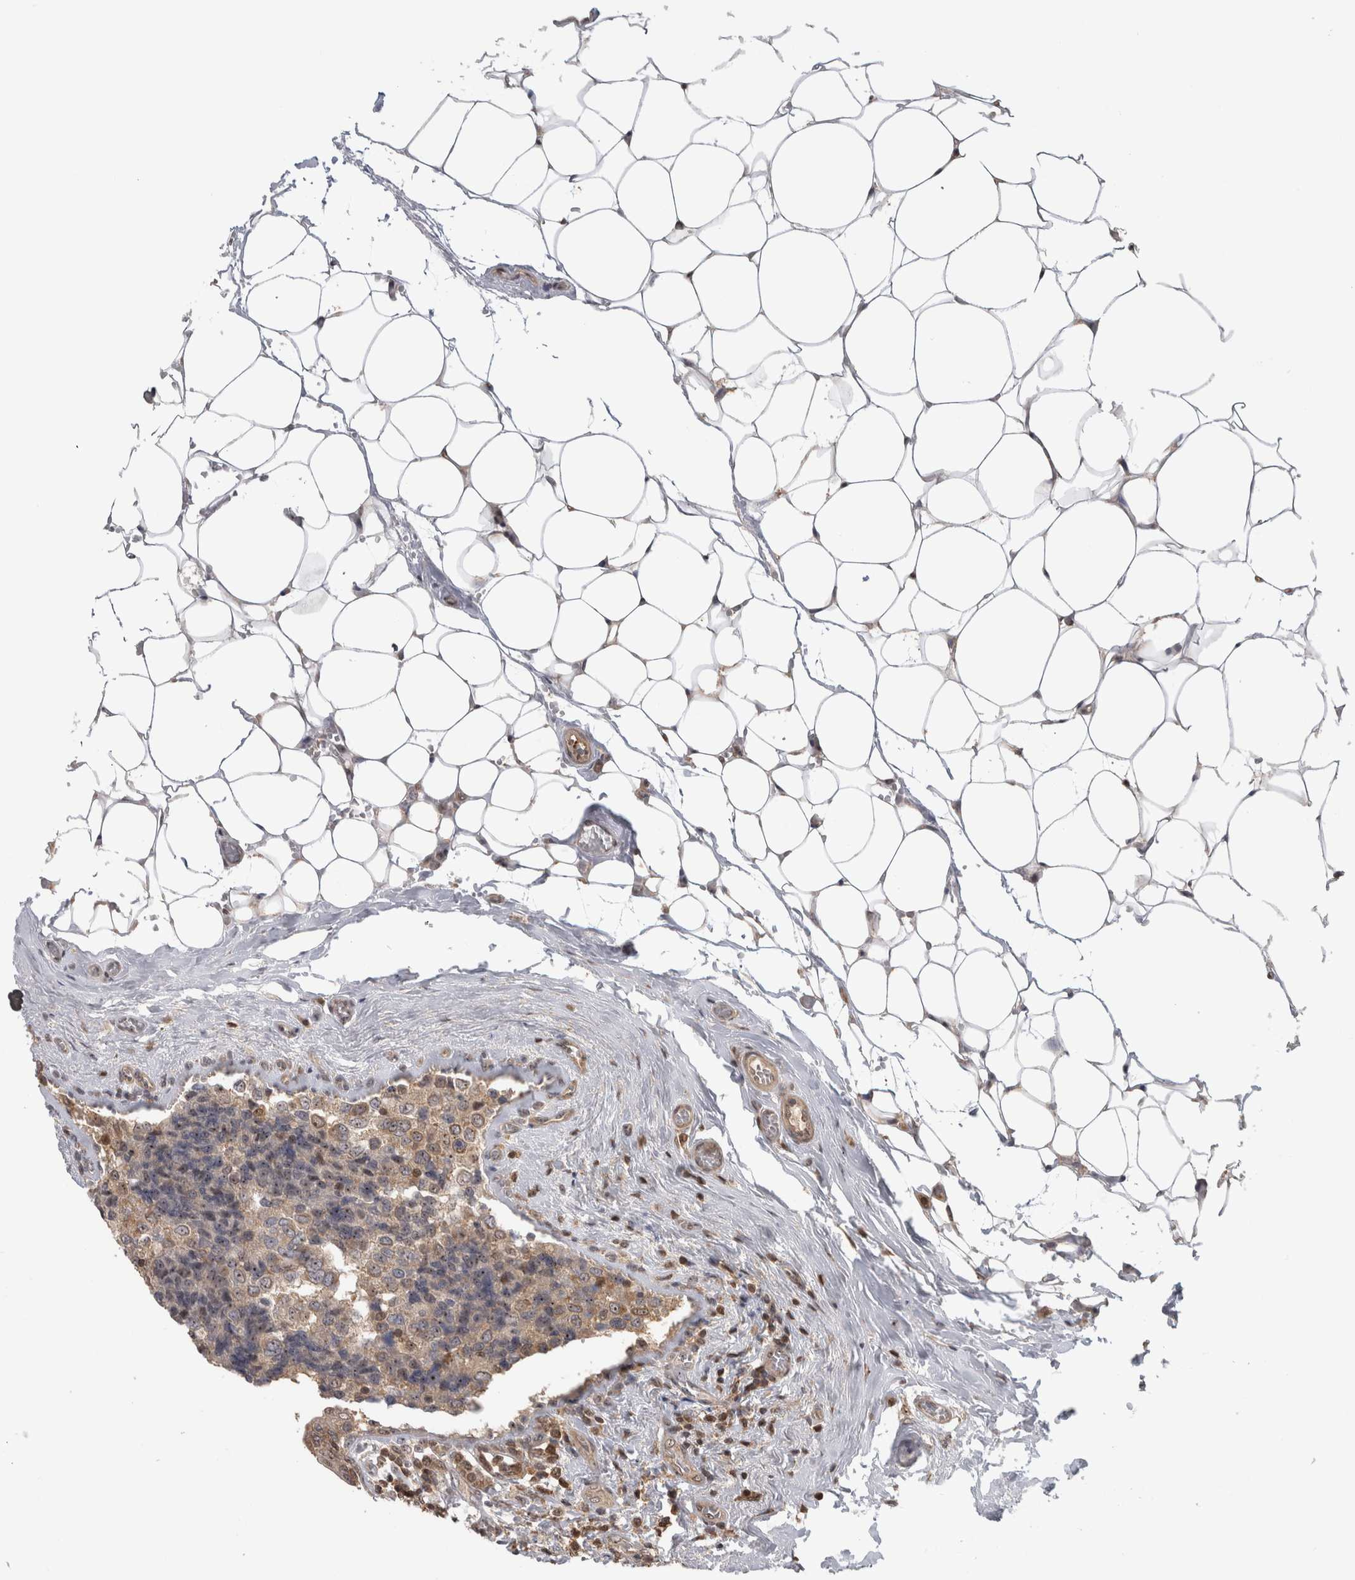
{"staining": {"intensity": "weak", "quantity": "25%-75%", "location": "cytoplasmic/membranous,nuclear"}, "tissue": "breast cancer", "cell_type": "Tumor cells", "image_type": "cancer", "snomed": [{"axis": "morphology", "description": "Normal tissue, NOS"}, {"axis": "morphology", "description": "Duct carcinoma"}, {"axis": "topography", "description": "Breast"}], "caption": "Breast cancer (infiltrating ductal carcinoma) stained with a protein marker reveals weak staining in tumor cells.", "gene": "TDRD7", "patient": {"sex": "female", "age": 43}}